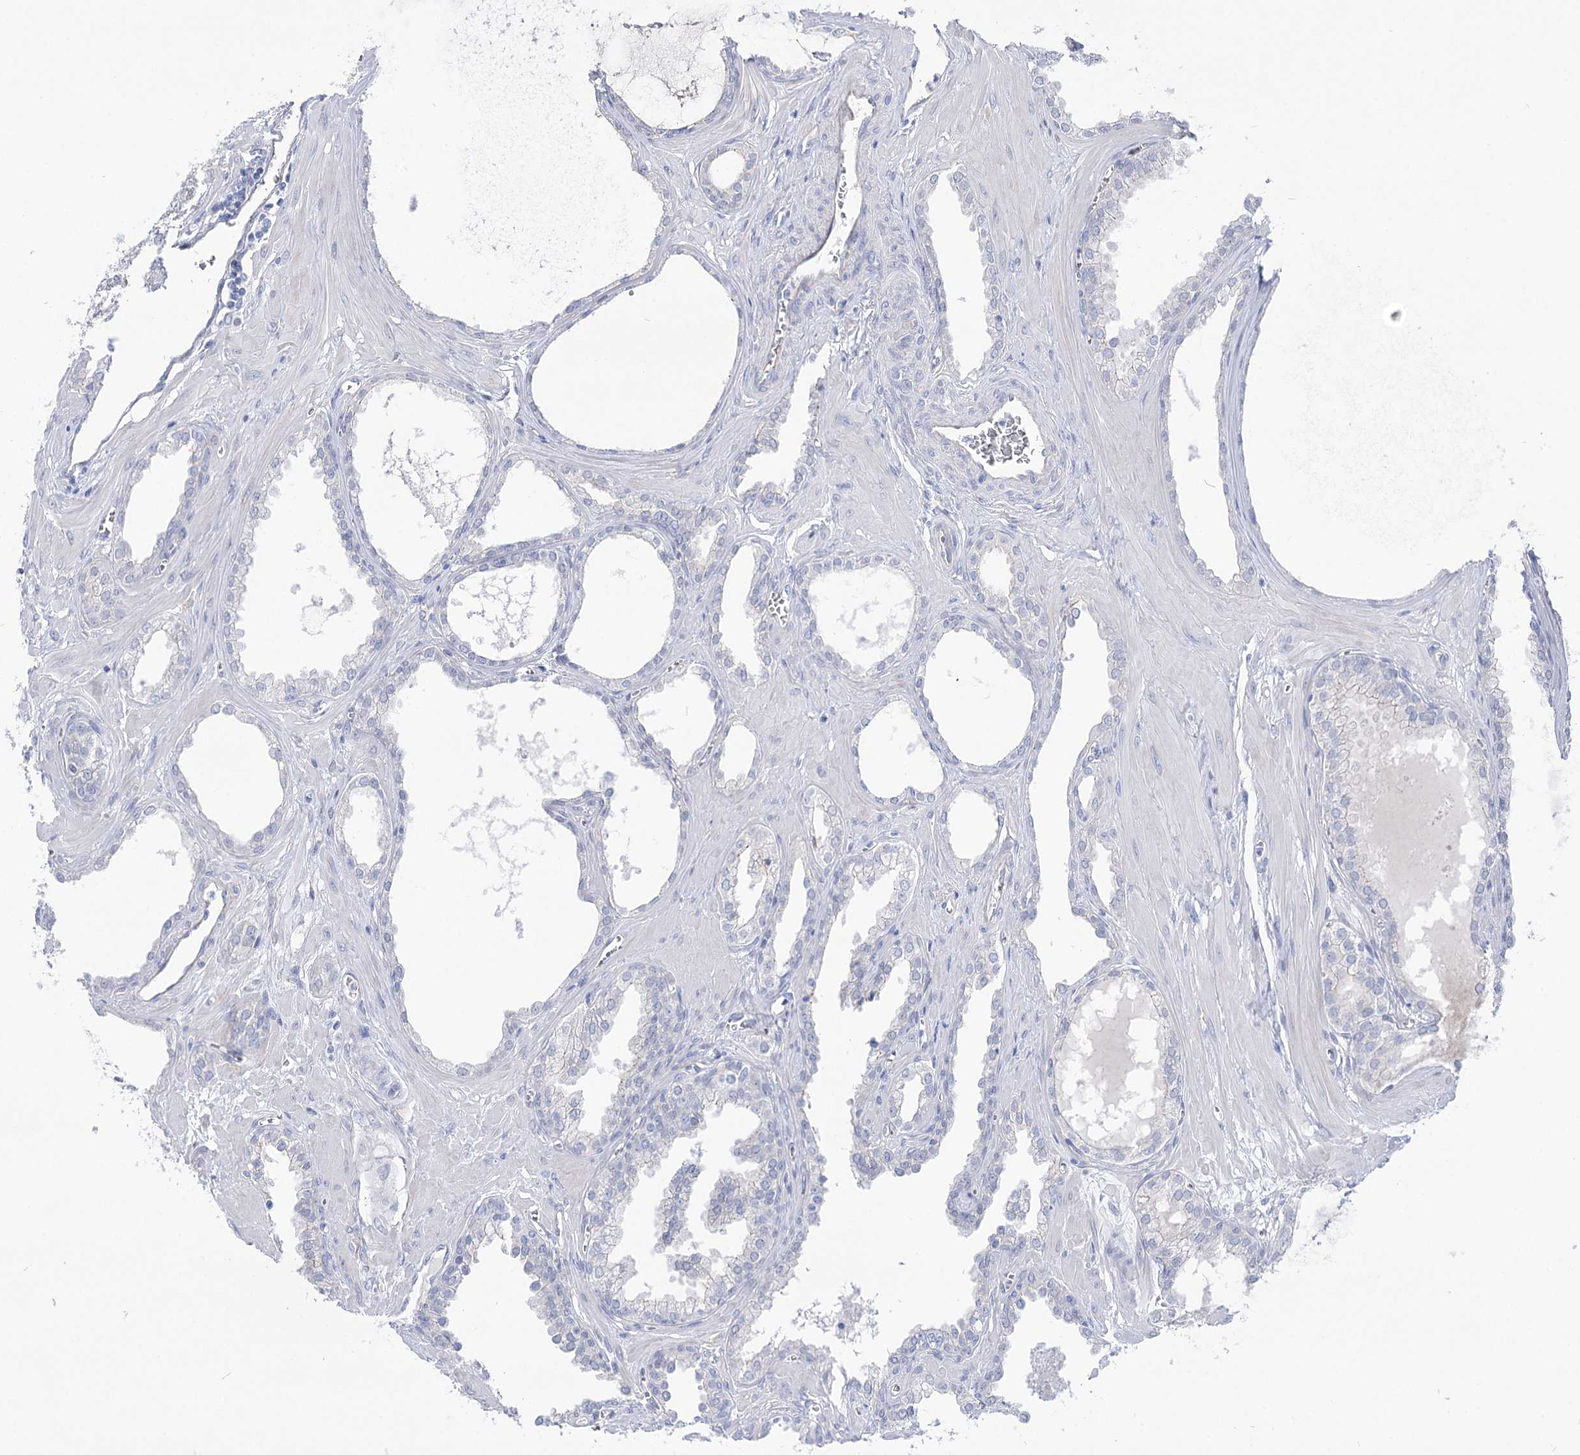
{"staining": {"intensity": "negative", "quantity": "none", "location": "none"}, "tissue": "prostate cancer", "cell_type": "Tumor cells", "image_type": "cancer", "snomed": [{"axis": "morphology", "description": "Adenocarcinoma, Low grade"}, {"axis": "topography", "description": "Prostate"}], "caption": "The histopathology image shows no significant staining in tumor cells of low-grade adenocarcinoma (prostate).", "gene": "NRAP", "patient": {"sex": "male", "age": 67}}